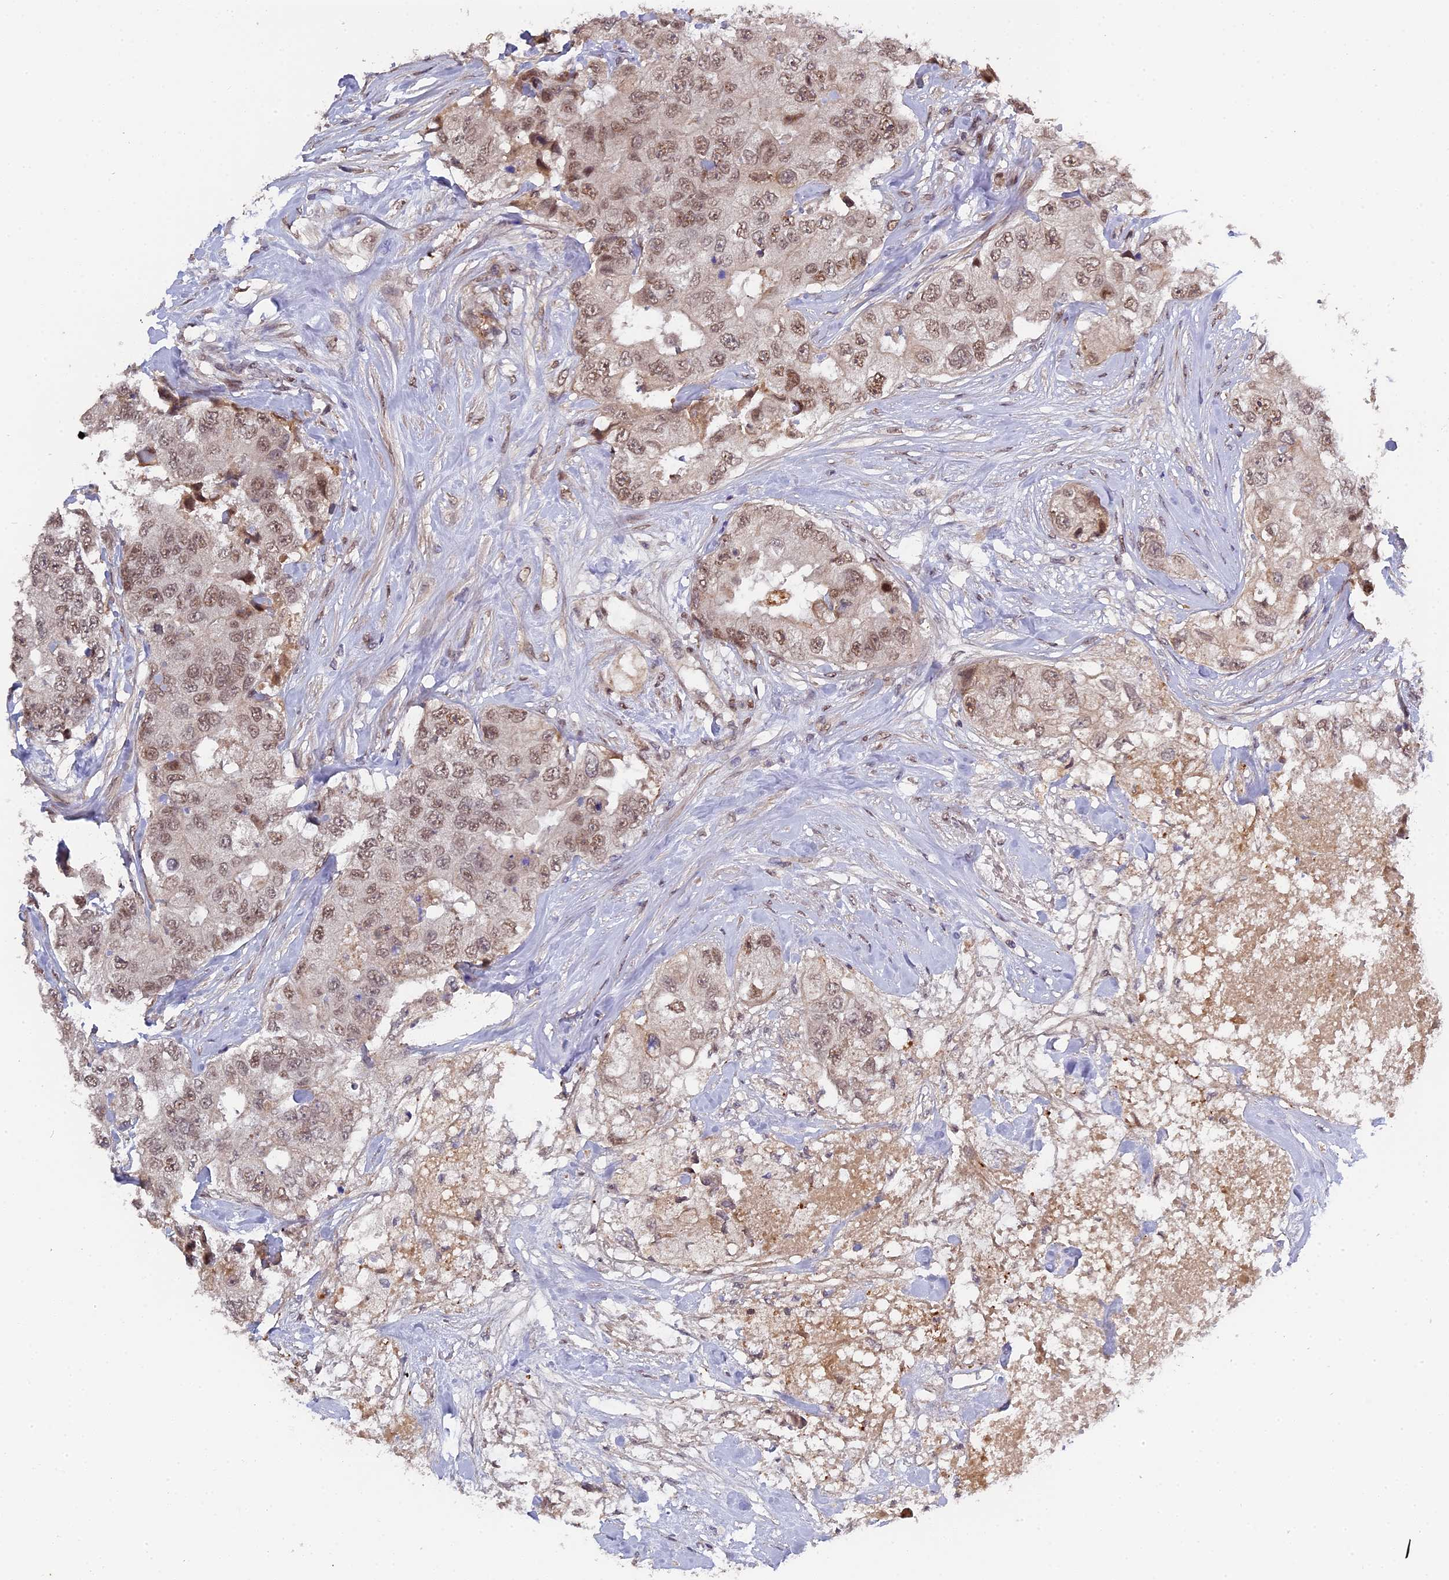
{"staining": {"intensity": "moderate", "quantity": ">75%", "location": "nuclear"}, "tissue": "breast cancer", "cell_type": "Tumor cells", "image_type": "cancer", "snomed": [{"axis": "morphology", "description": "Duct carcinoma"}, {"axis": "topography", "description": "Breast"}], "caption": "A brown stain highlights moderate nuclear staining of a protein in breast cancer tumor cells.", "gene": "PYGO1", "patient": {"sex": "female", "age": 62}}